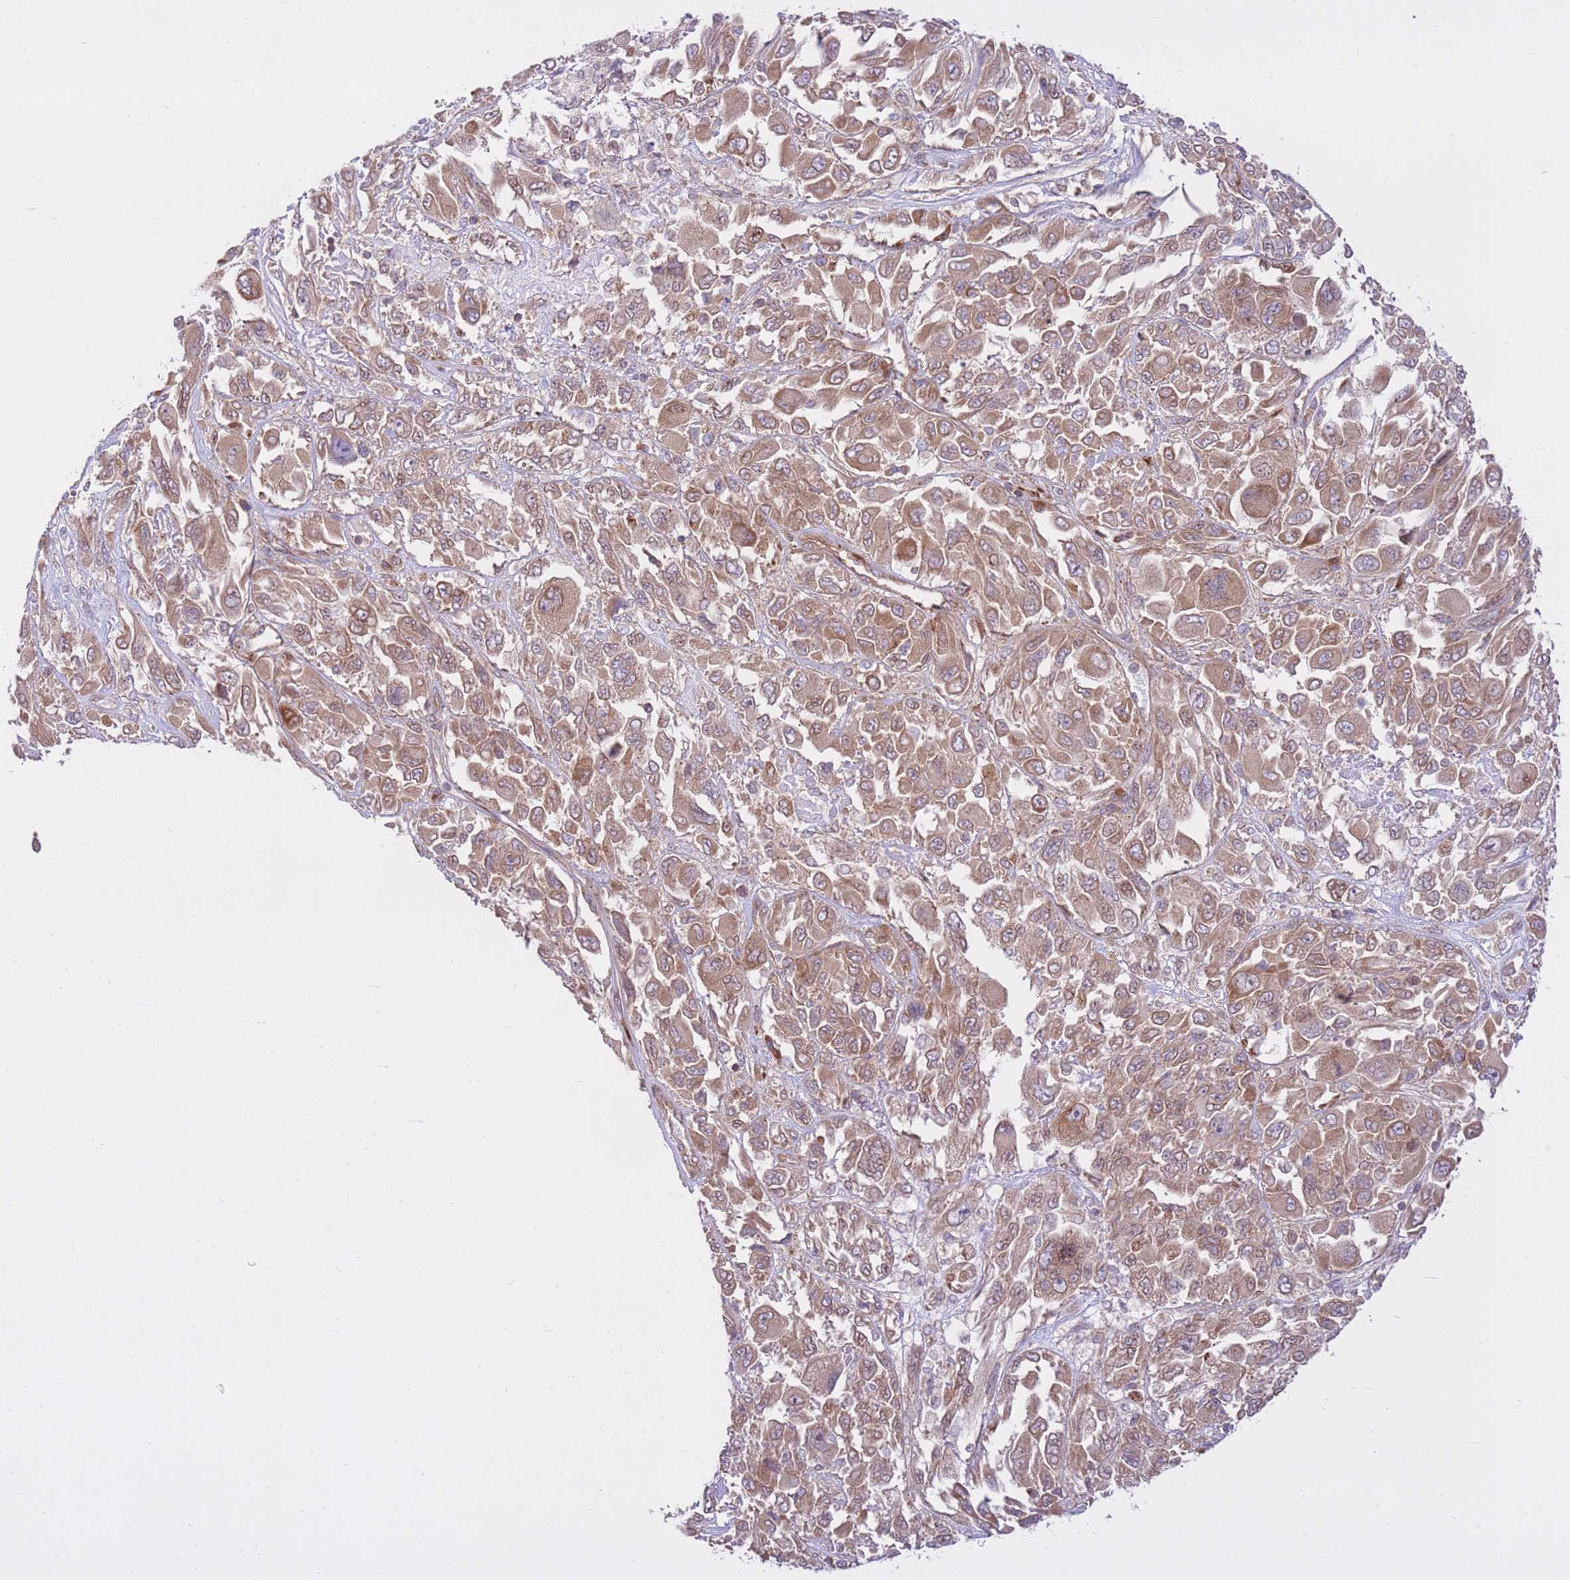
{"staining": {"intensity": "moderate", "quantity": ">75%", "location": "cytoplasmic/membranous"}, "tissue": "melanoma", "cell_type": "Tumor cells", "image_type": "cancer", "snomed": [{"axis": "morphology", "description": "Malignant melanoma, NOS"}, {"axis": "topography", "description": "Skin"}], "caption": "Immunohistochemistry photomicrograph of neoplastic tissue: human melanoma stained using immunohistochemistry displays medium levels of moderate protein expression localized specifically in the cytoplasmic/membranous of tumor cells, appearing as a cytoplasmic/membranous brown color.", "gene": "DDX19B", "patient": {"sex": "female", "age": 91}}